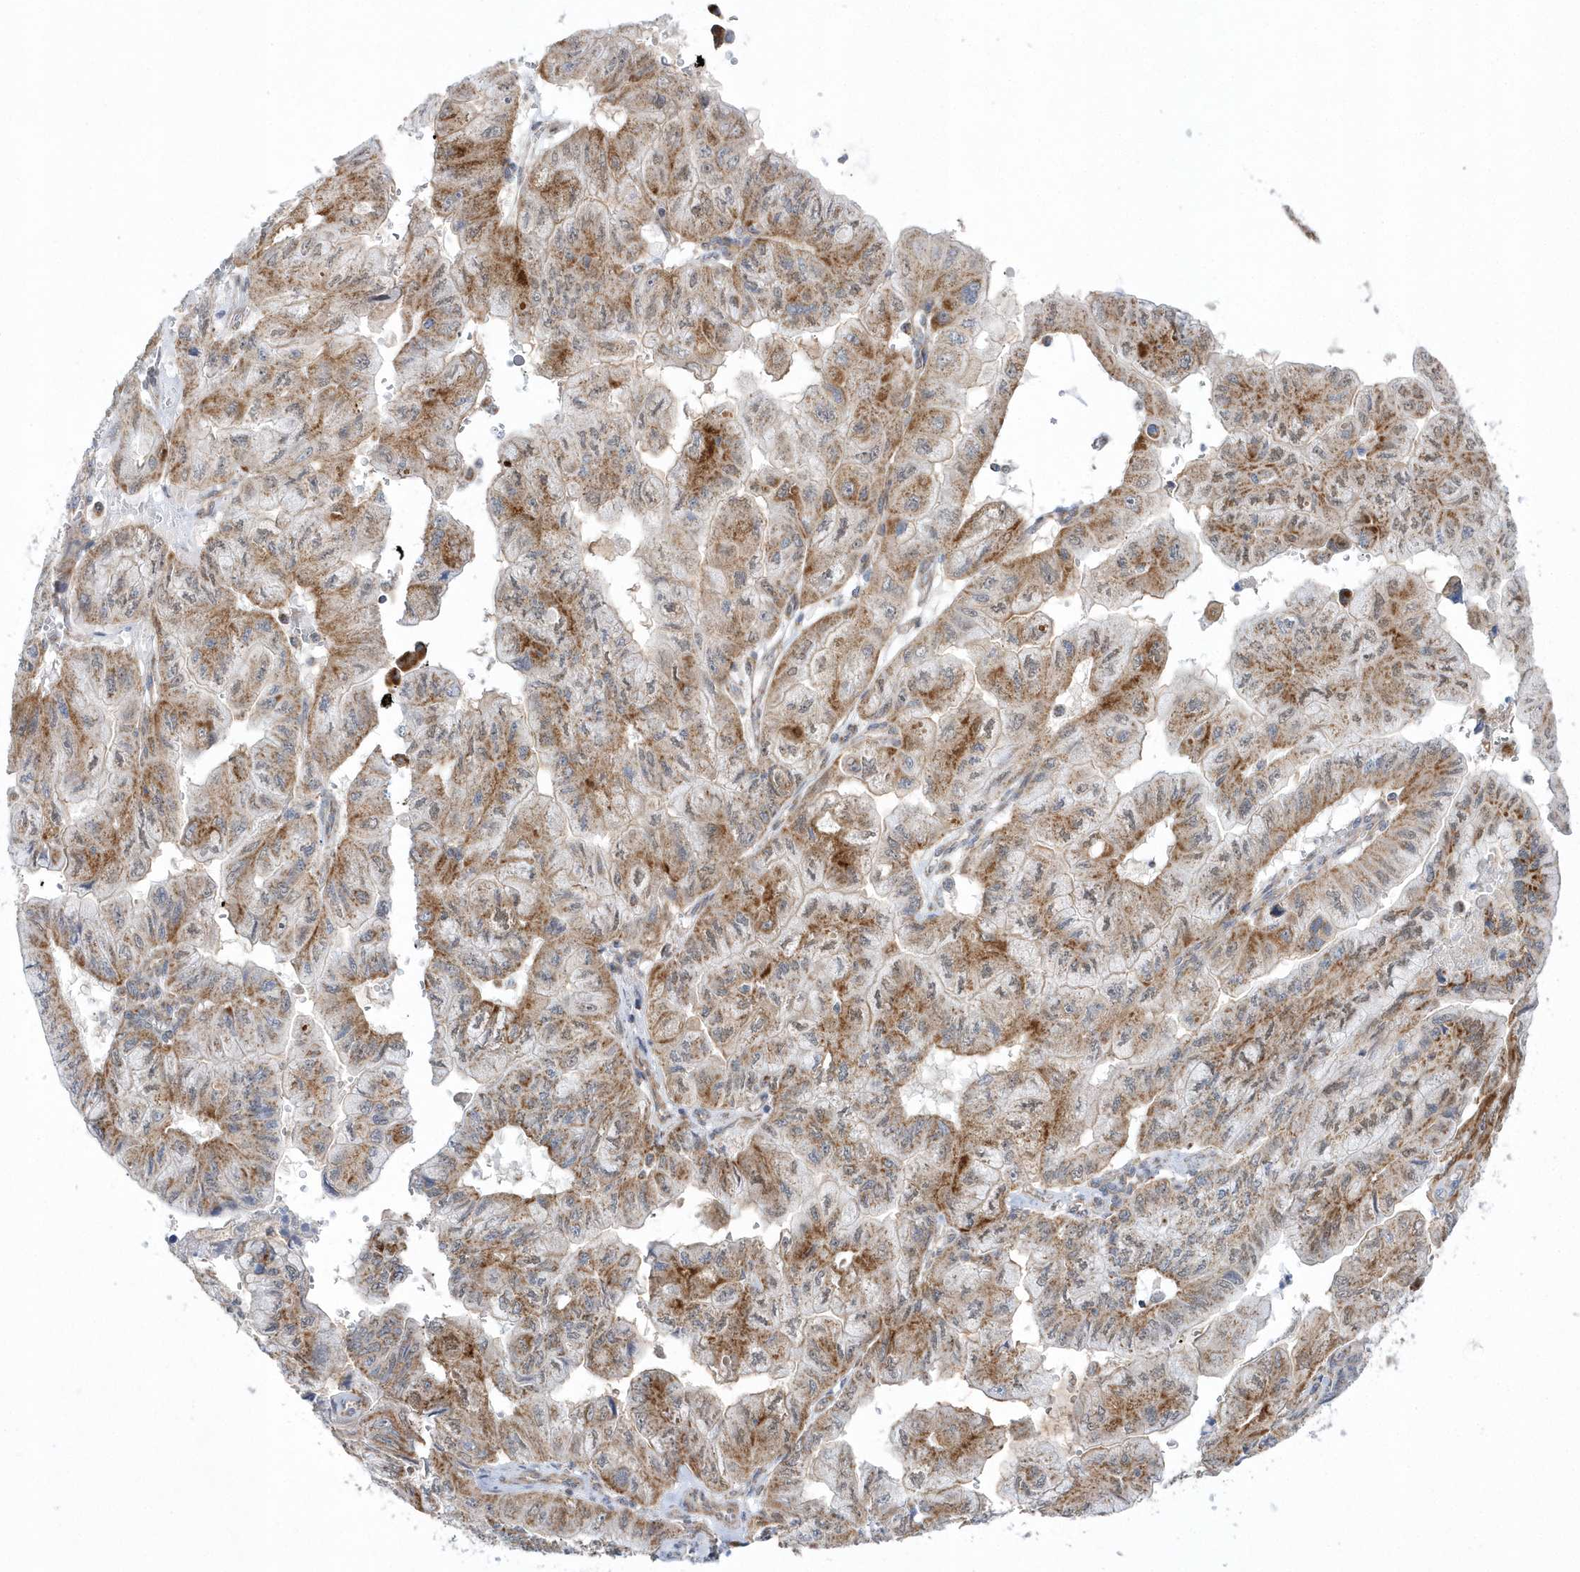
{"staining": {"intensity": "moderate", "quantity": ">75%", "location": "cytoplasmic/membranous"}, "tissue": "pancreatic cancer", "cell_type": "Tumor cells", "image_type": "cancer", "snomed": [{"axis": "morphology", "description": "Adenocarcinoma, NOS"}, {"axis": "topography", "description": "Pancreas"}], "caption": "Moderate cytoplasmic/membranous staining is seen in about >75% of tumor cells in pancreatic cancer.", "gene": "OPA1", "patient": {"sex": "male", "age": 51}}